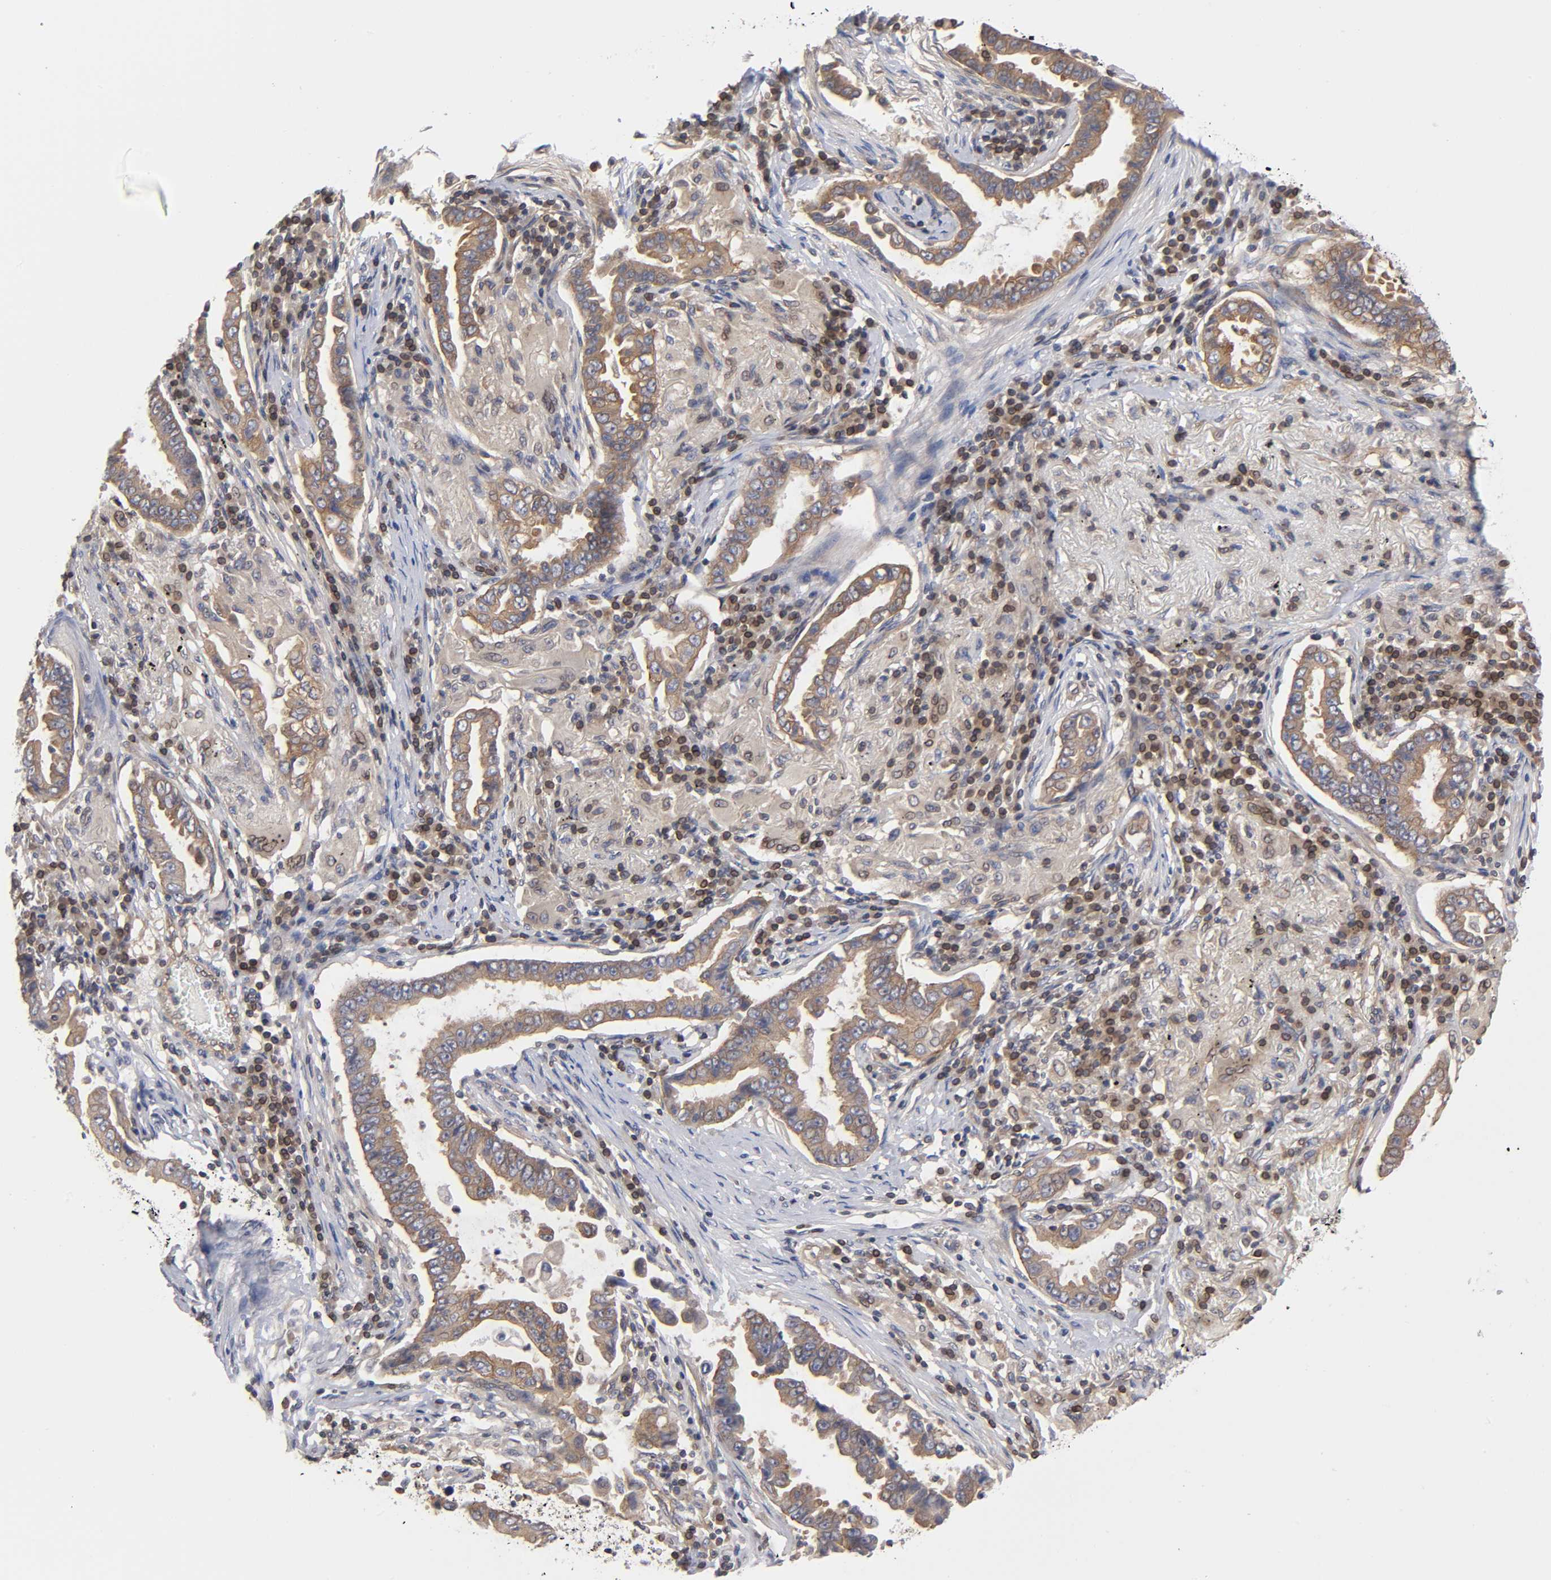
{"staining": {"intensity": "weak", "quantity": ">75%", "location": "nuclear"}, "tissue": "lung cancer", "cell_type": "Tumor cells", "image_type": "cancer", "snomed": [{"axis": "morphology", "description": "Normal tissue, NOS"}, {"axis": "morphology", "description": "Inflammation, NOS"}, {"axis": "morphology", "description": "Adenocarcinoma, NOS"}, {"axis": "topography", "description": "Lung"}], "caption": "Immunohistochemical staining of human lung cancer (adenocarcinoma) displays weak nuclear protein expression in about >75% of tumor cells.", "gene": "STRN3", "patient": {"sex": "female", "age": 64}}